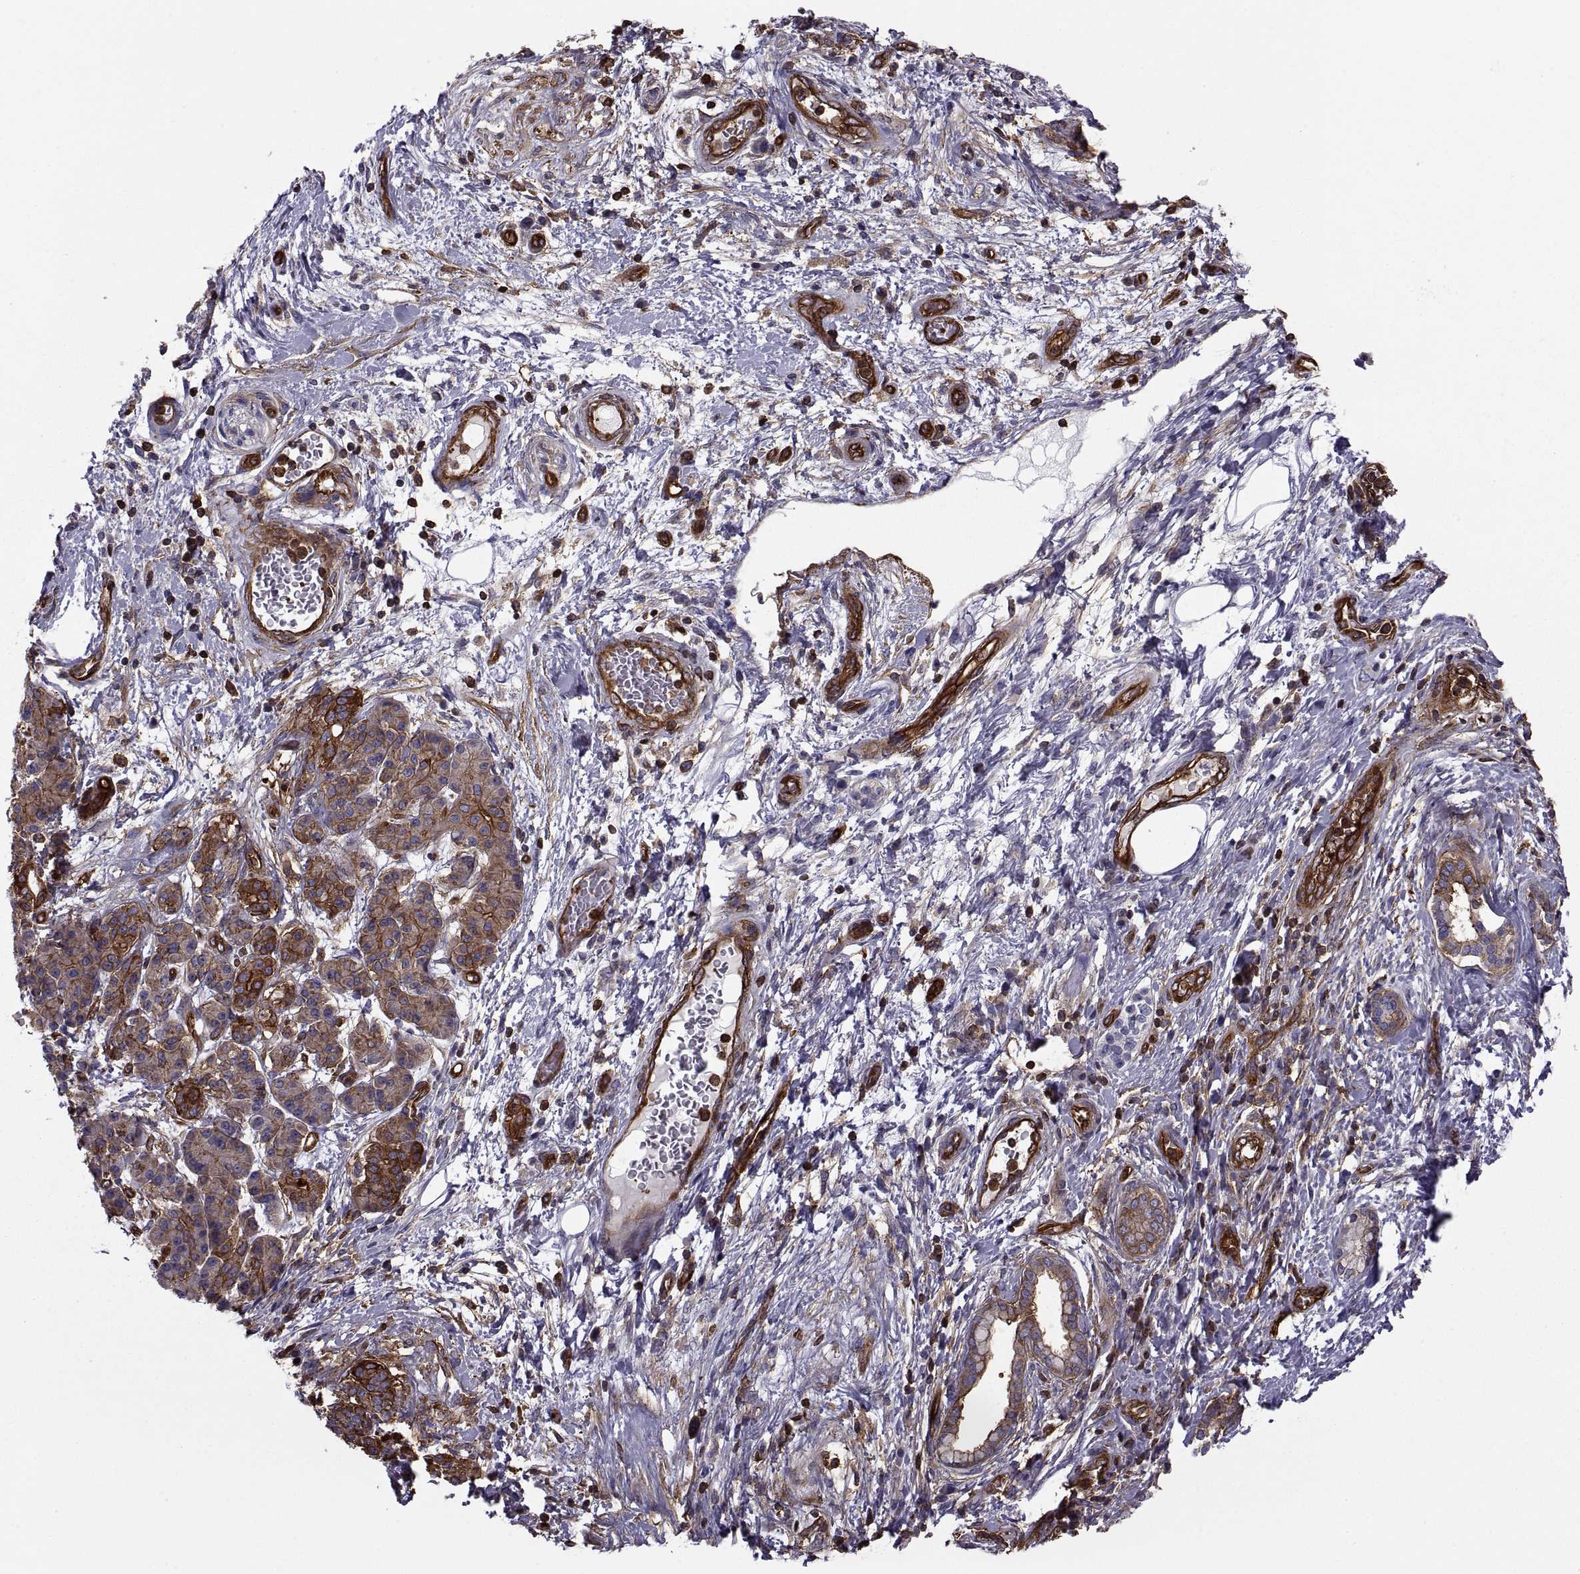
{"staining": {"intensity": "moderate", "quantity": "25%-75%", "location": "cytoplasmic/membranous"}, "tissue": "pancreatic cancer", "cell_type": "Tumor cells", "image_type": "cancer", "snomed": [{"axis": "morphology", "description": "Adenocarcinoma, NOS"}, {"axis": "topography", "description": "Pancreas"}], "caption": "Protein staining of pancreatic adenocarcinoma tissue demonstrates moderate cytoplasmic/membranous expression in about 25%-75% of tumor cells.", "gene": "MYH9", "patient": {"sex": "female", "age": 73}}